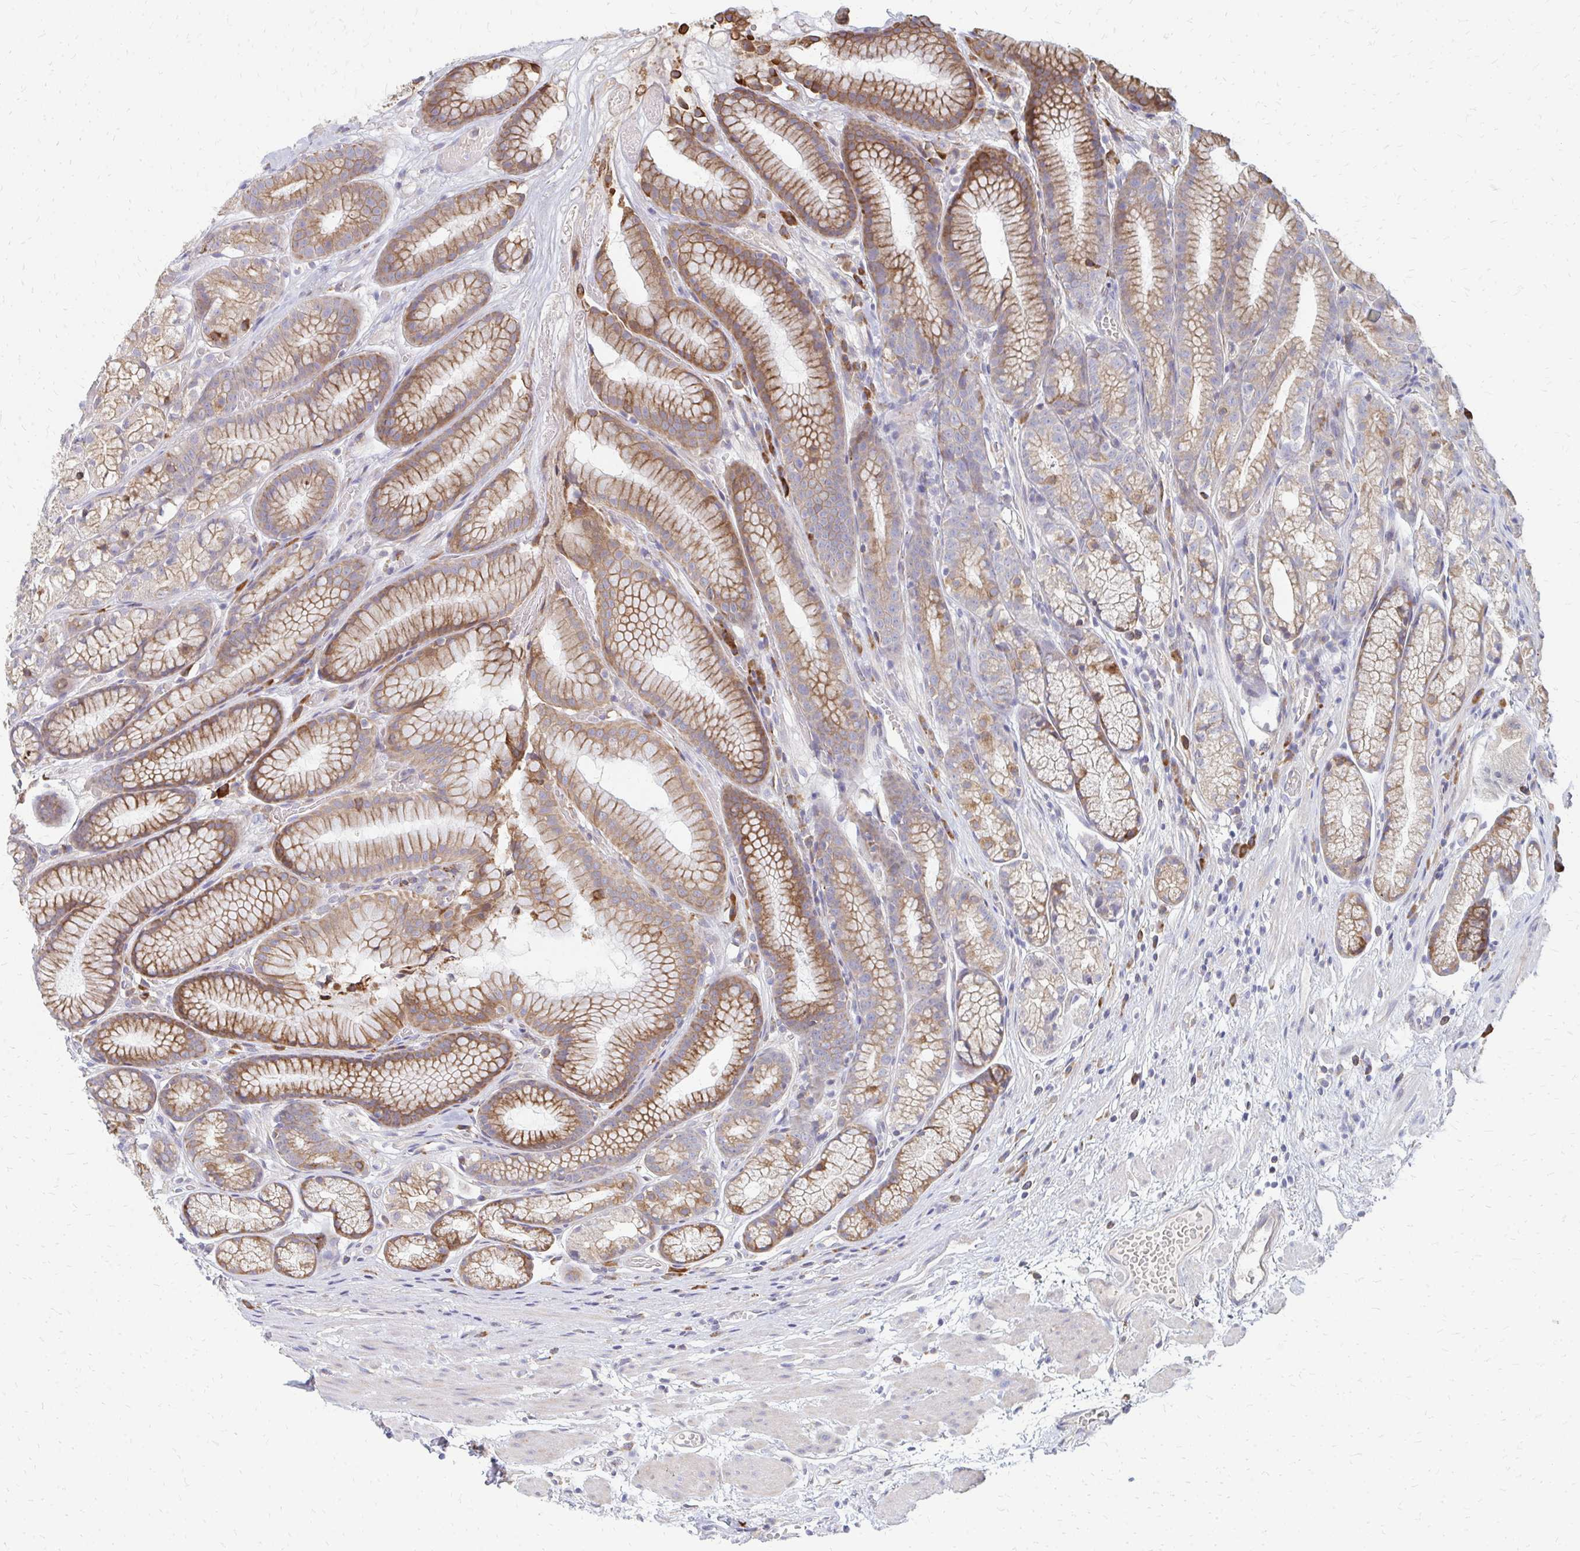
{"staining": {"intensity": "moderate", "quantity": "25%-75%", "location": "cytoplasmic/membranous"}, "tissue": "stomach", "cell_type": "Glandular cells", "image_type": "normal", "snomed": [{"axis": "morphology", "description": "Normal tissue, NOS"}, {"axis": "topography", "description": "Smooth muscle"}, {"axis": "topography", "description": "Stomach"}], "caption": "A brown stain labels moderate cytoplasmic/membranous expression of a protein in glandular cells of unremarkable human stomach. (DAB IHC with brightfield microscopy, high magnification).", "gene": "PPP1R13L", "patient": {"sex": "male", "age": 70}}